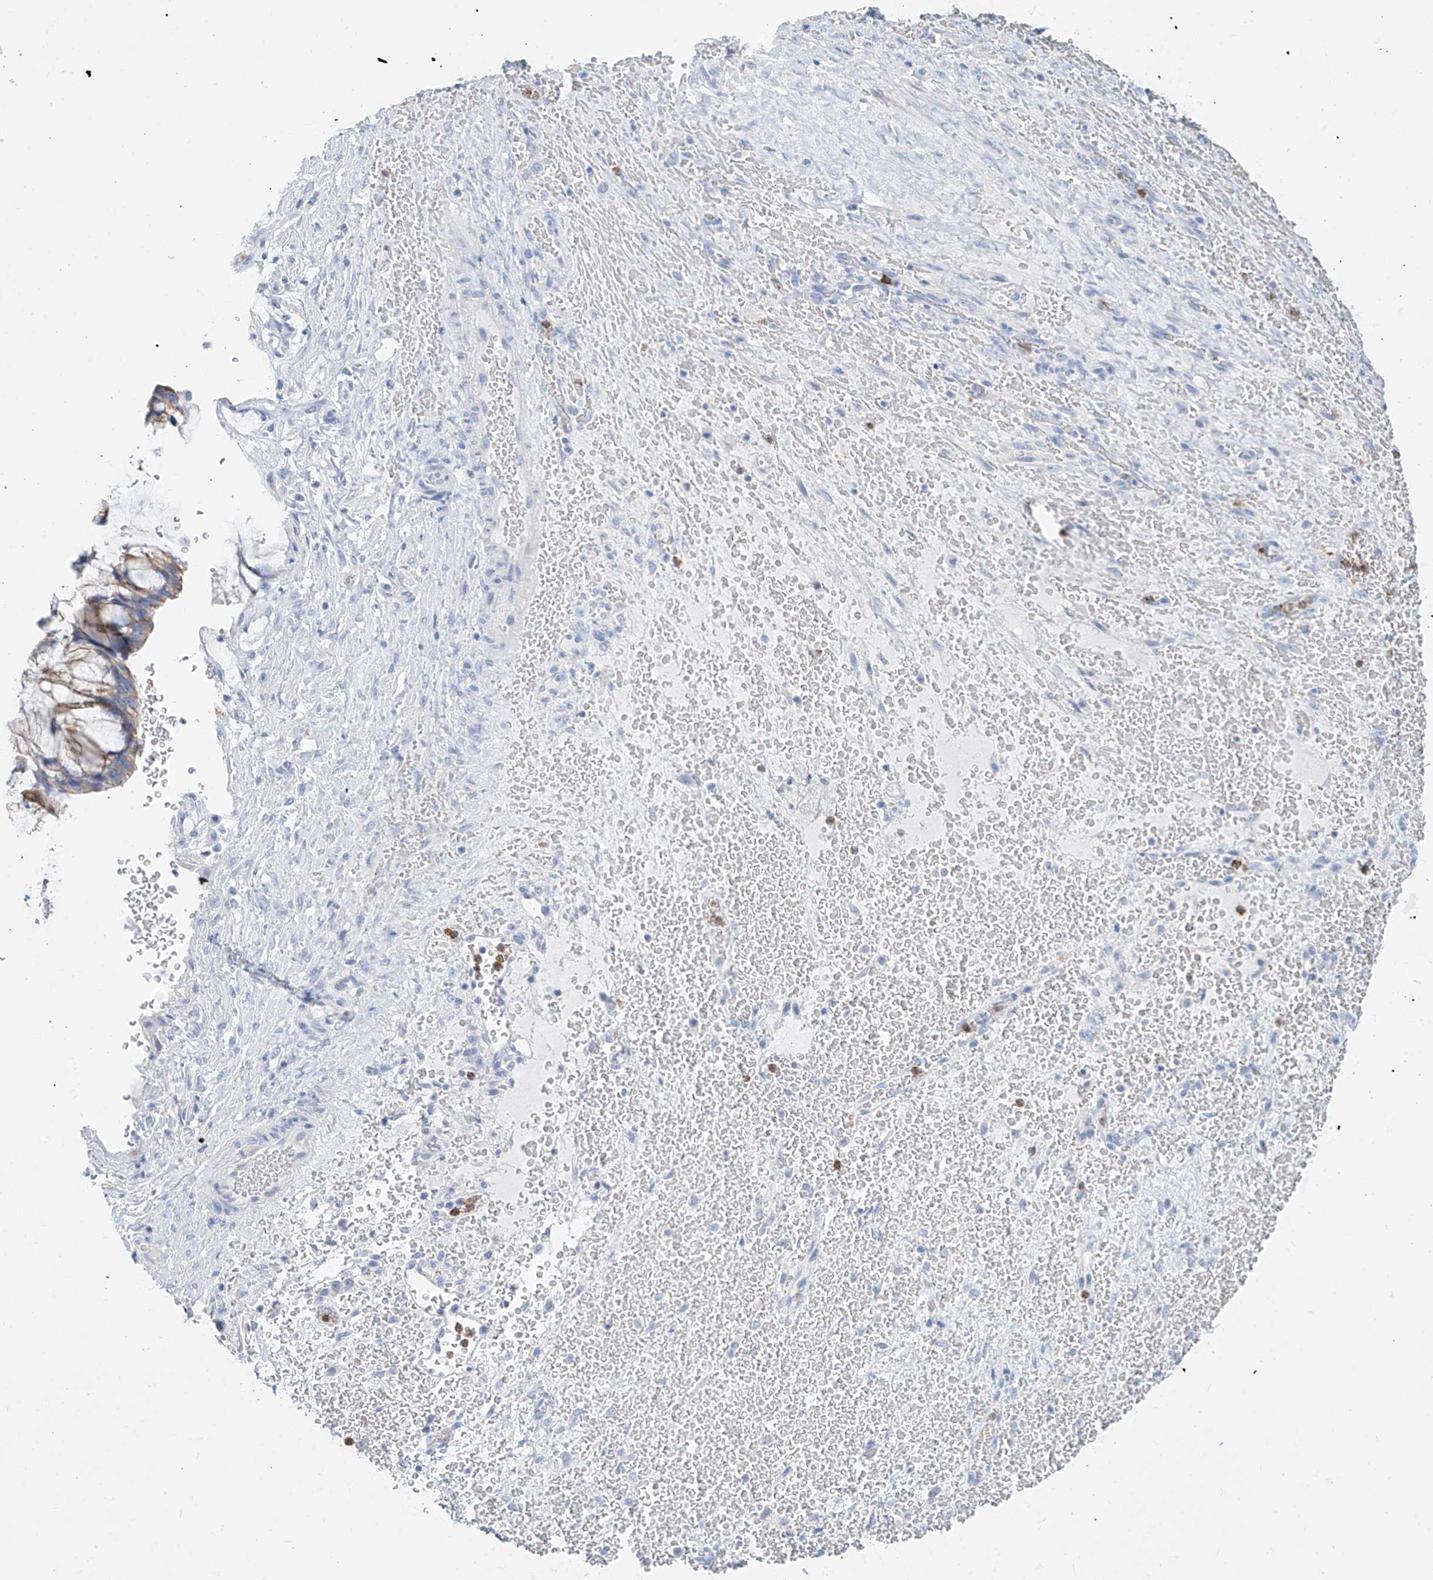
{"staining": {"intensity": "moderate", "quantity": "25%-75%", "location": "cytoplasmic/membranous"}, "tissue": "ovarian cancer", "cell_type": "Tumor cells", "image_type": "cancer", "snomed": [{"axis": "morphology", "description": "Cystadenocarcinoma, mucinous, NOS"}, {"axis": "topography", "description": "Ovary"}], "caption": "Brown immunohistochemical staining in human ovarian mucinous cystadenocarcinoma reveals moderate cytoplasmic/membranous expression in approximately 25%-75% of tumor cells.", "gene": "PAFAH1B3", "patient": {"sex": "female", "age": 37}}